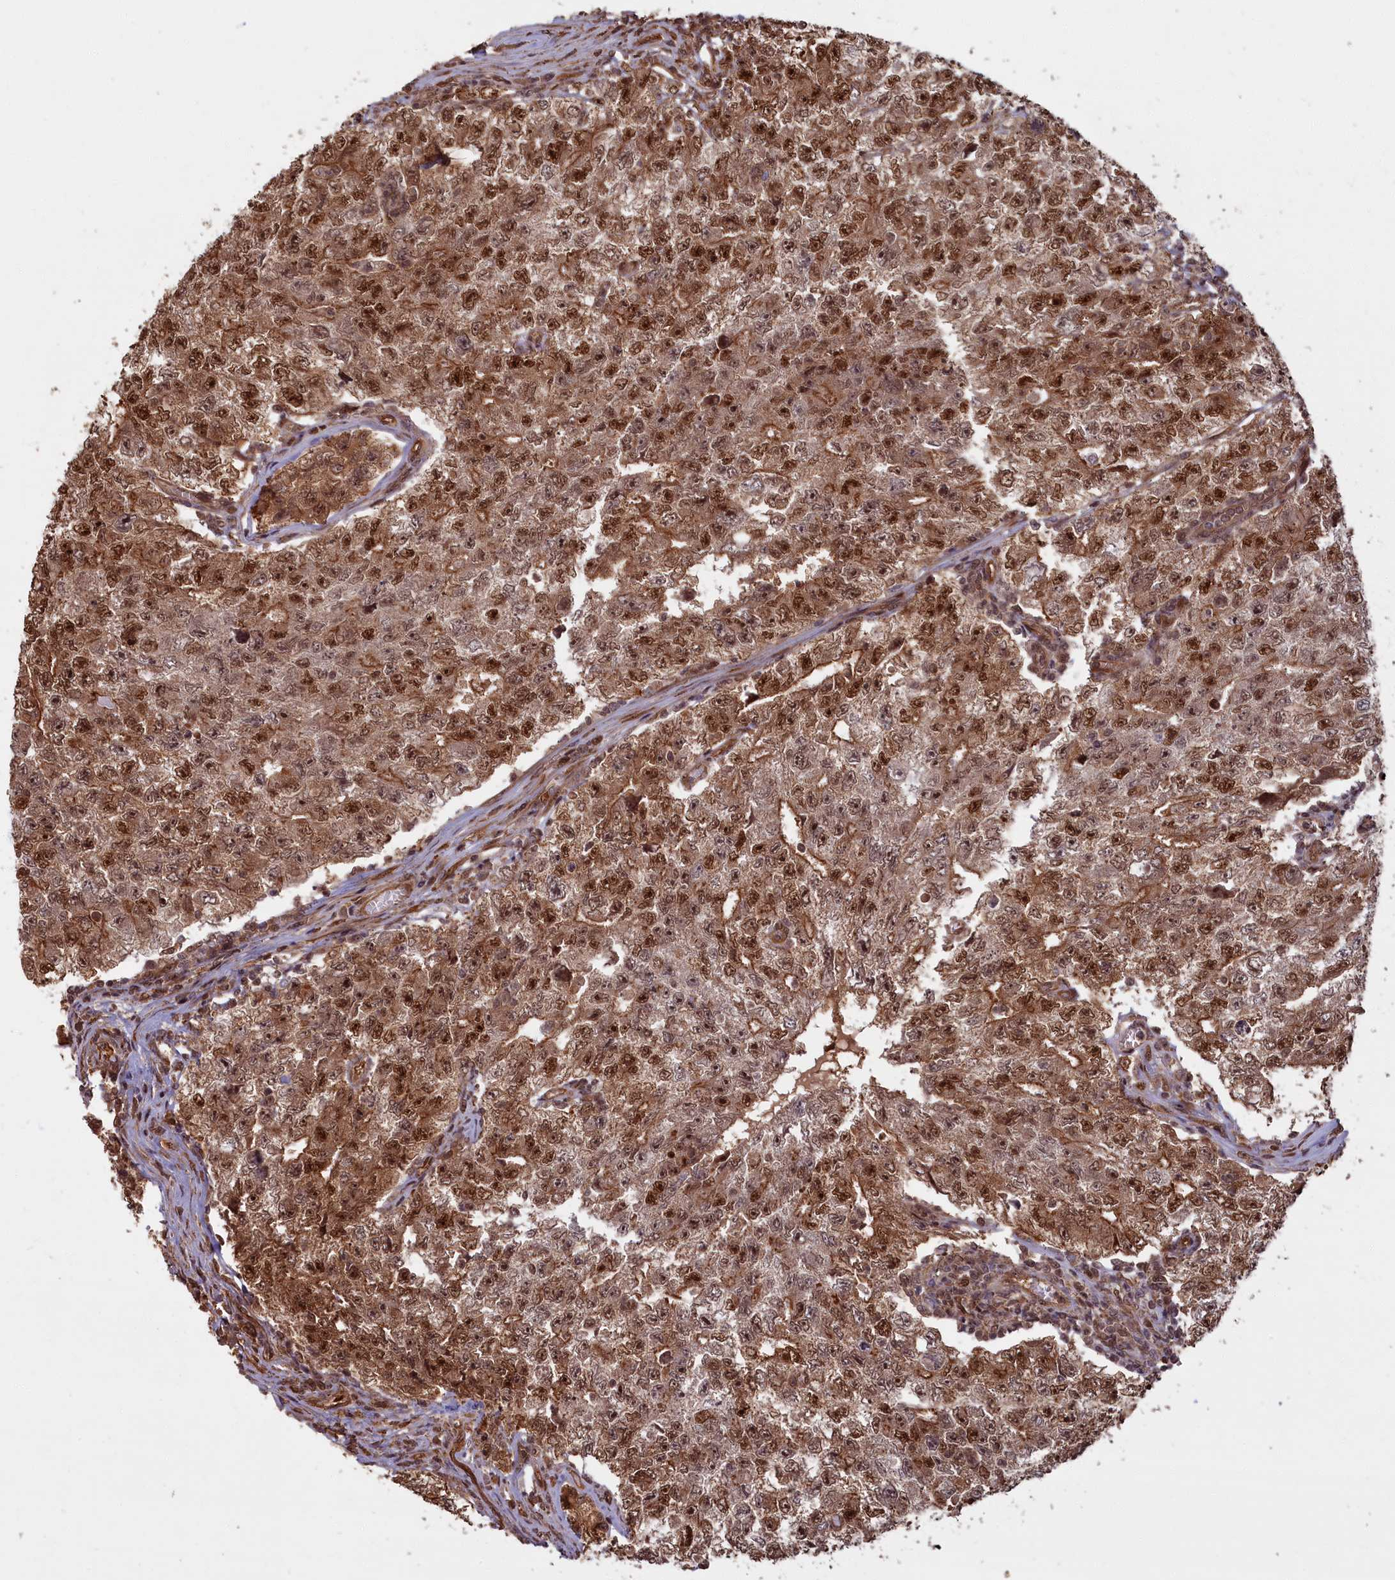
{"staining": {"intensity": "moderate", "quantity": ">75%", "location": "cytoplasmic/membranous,nuclear"}, "tissue": "testis cancer", "cell_type": "Tumor cells", "image_type": "cancer", "snomed": [{"axis": "morphology", "description": "Carcinoma, Embryonal, NOS"}, {"axis": "topography", "description": "Testis"}], "caption": "Immunohistochemistry (IHC) histopathology image of neoplastic tissue: human testis cancer (embryonal carcinoma) stained using immunohistochemistry (IHC) shows medium levels of moderate protein expression localized specifically in the cytoplasmic/membranous and nuclear of tumor cells, appearing as a cytoplasmic/membranous and nuclear brown color.", "gene": "HIF3A", "patient": {"sex": "male", "age": 17}}